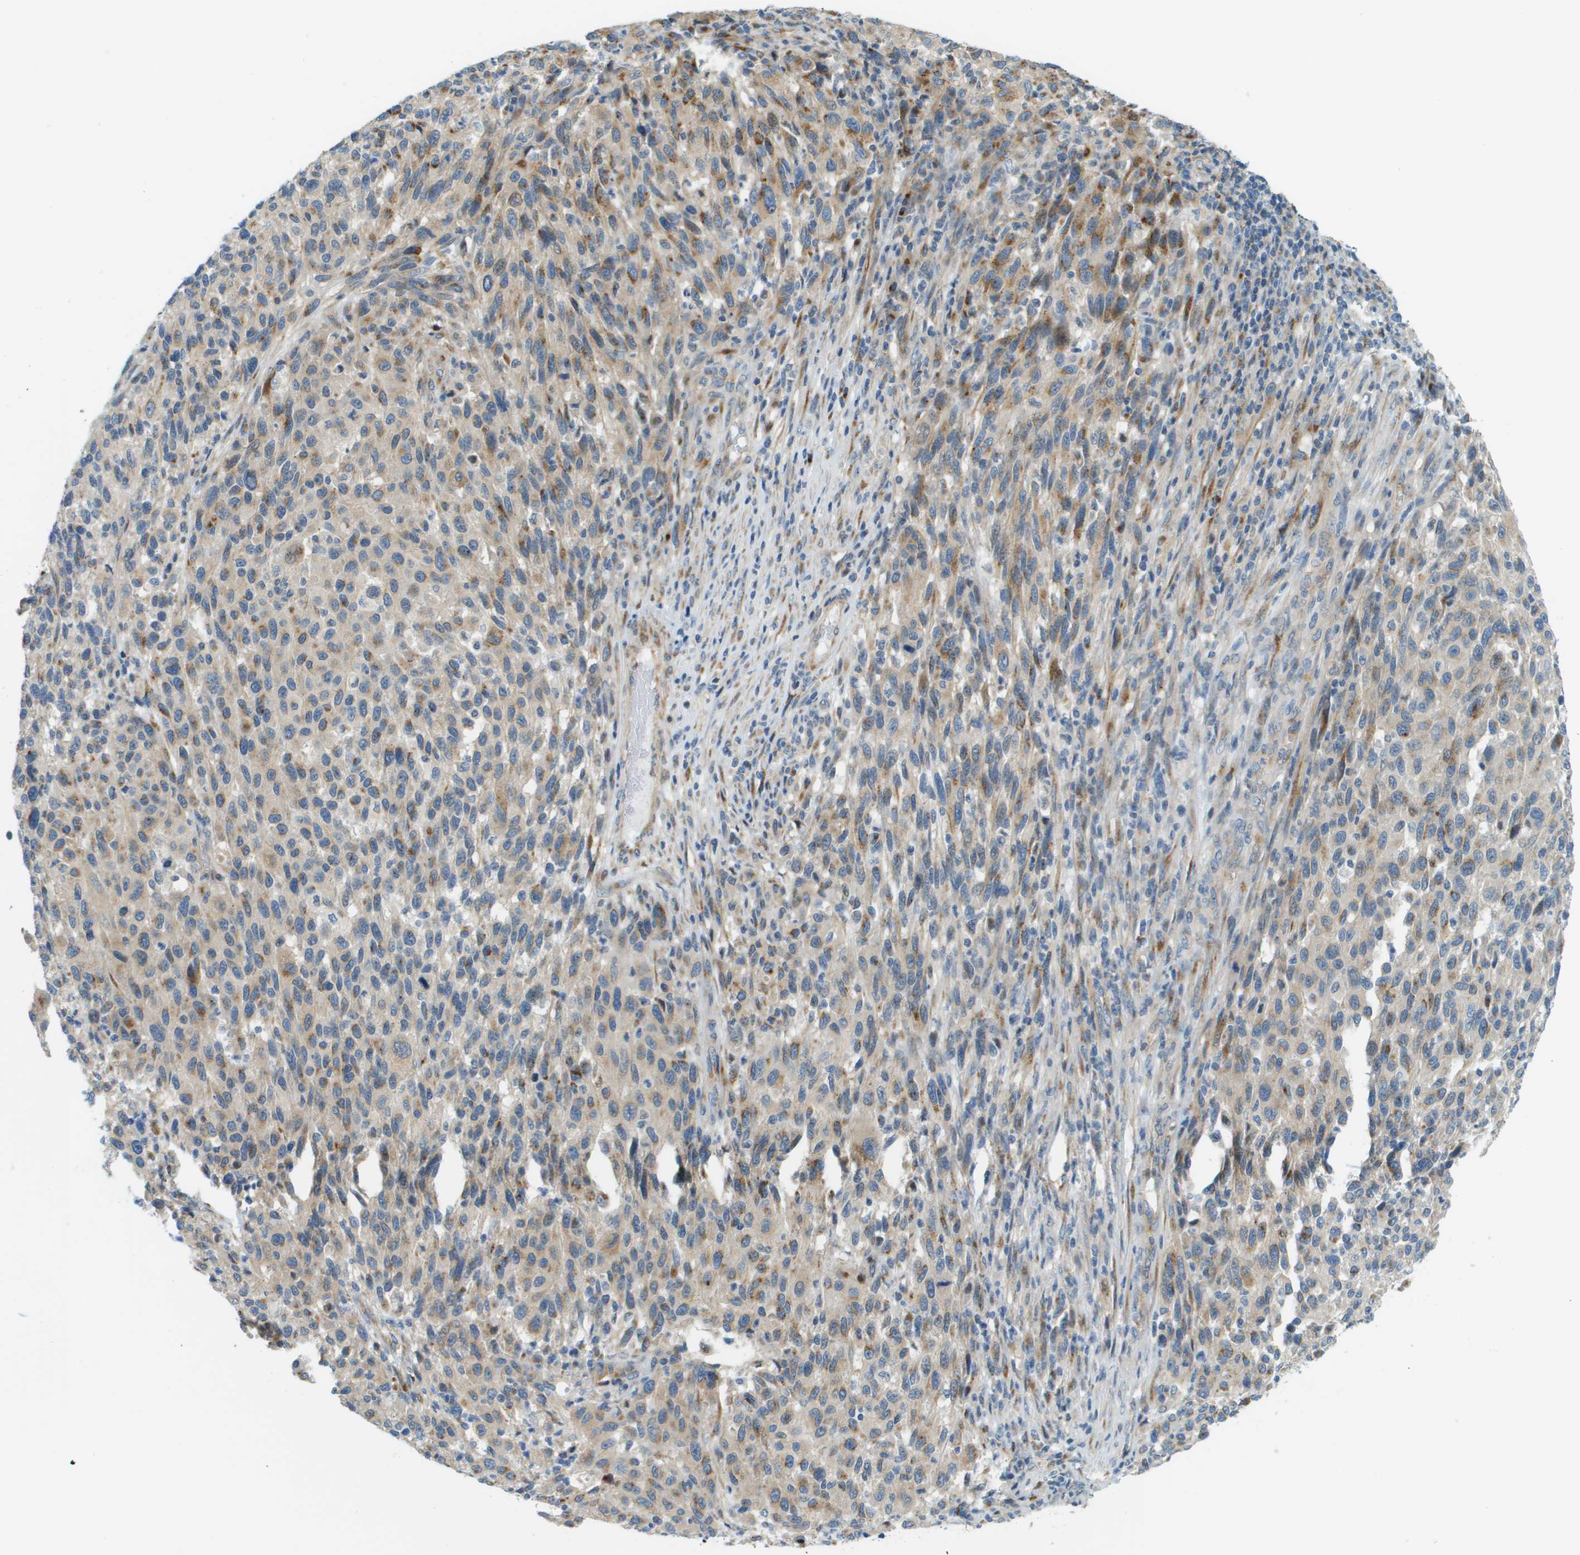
{"staining": {"intensity": "moderate", "quantity": "25%-75%", "location": "cytoplasmic/membranous"}, "tissue": "melanoma", "cell_type": "Tumor cells", "image_type": "cancer", "snomed": [{"axis": "morphology", "description": "Malignant melanoma, Metastatic site"}, {"axis": "topography", "description": "Lymph node"}], "caption": "There is medium levels of moderate cytoplasmic/membranous staining in tumor cells of melanoma, as demonstrated by immunohistochemical staining (brown color).", "gene": "ACBD3", "patient": {"sex": "male", "age": 61}}